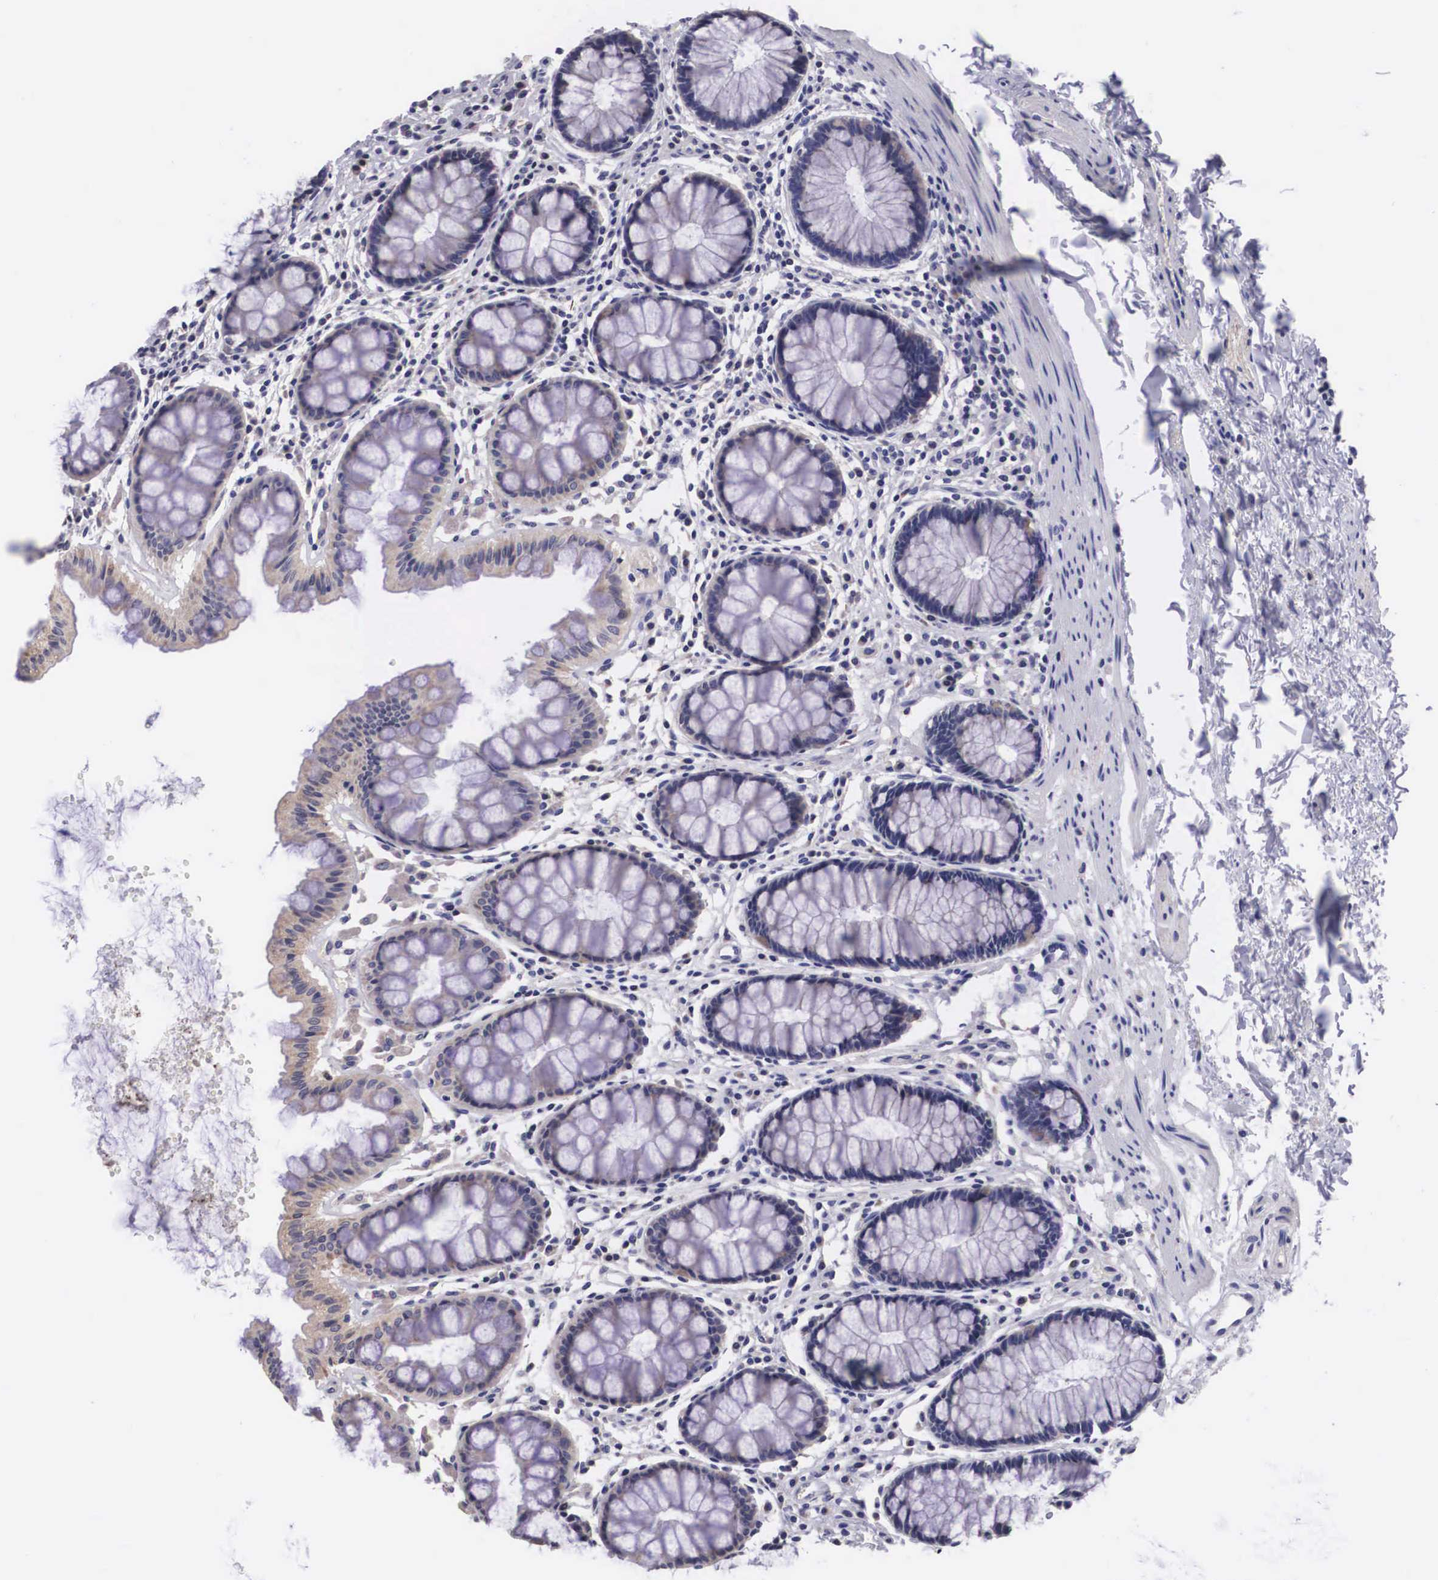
{"staining": {"intensity": "moderate", "quantity": "<25%", "location": "cytoplasmic/membranous"}, "tissue": "rectum", "cell_type": "Glandular cells", "image_type": "normal", "snomed": [{"axis": "morphology", "description": "Normal tissue, NOS"}, {"axis": "topography", "description": "Rectum"}], "caption": "About <25% of glandular cells in normal rectum exhibit moderate cytoplasmic/membranous protein staining as visualized by brown immunohistochemical staining.", "gene": "ARG2", "patient": {"sex": "male", "age": 77}}